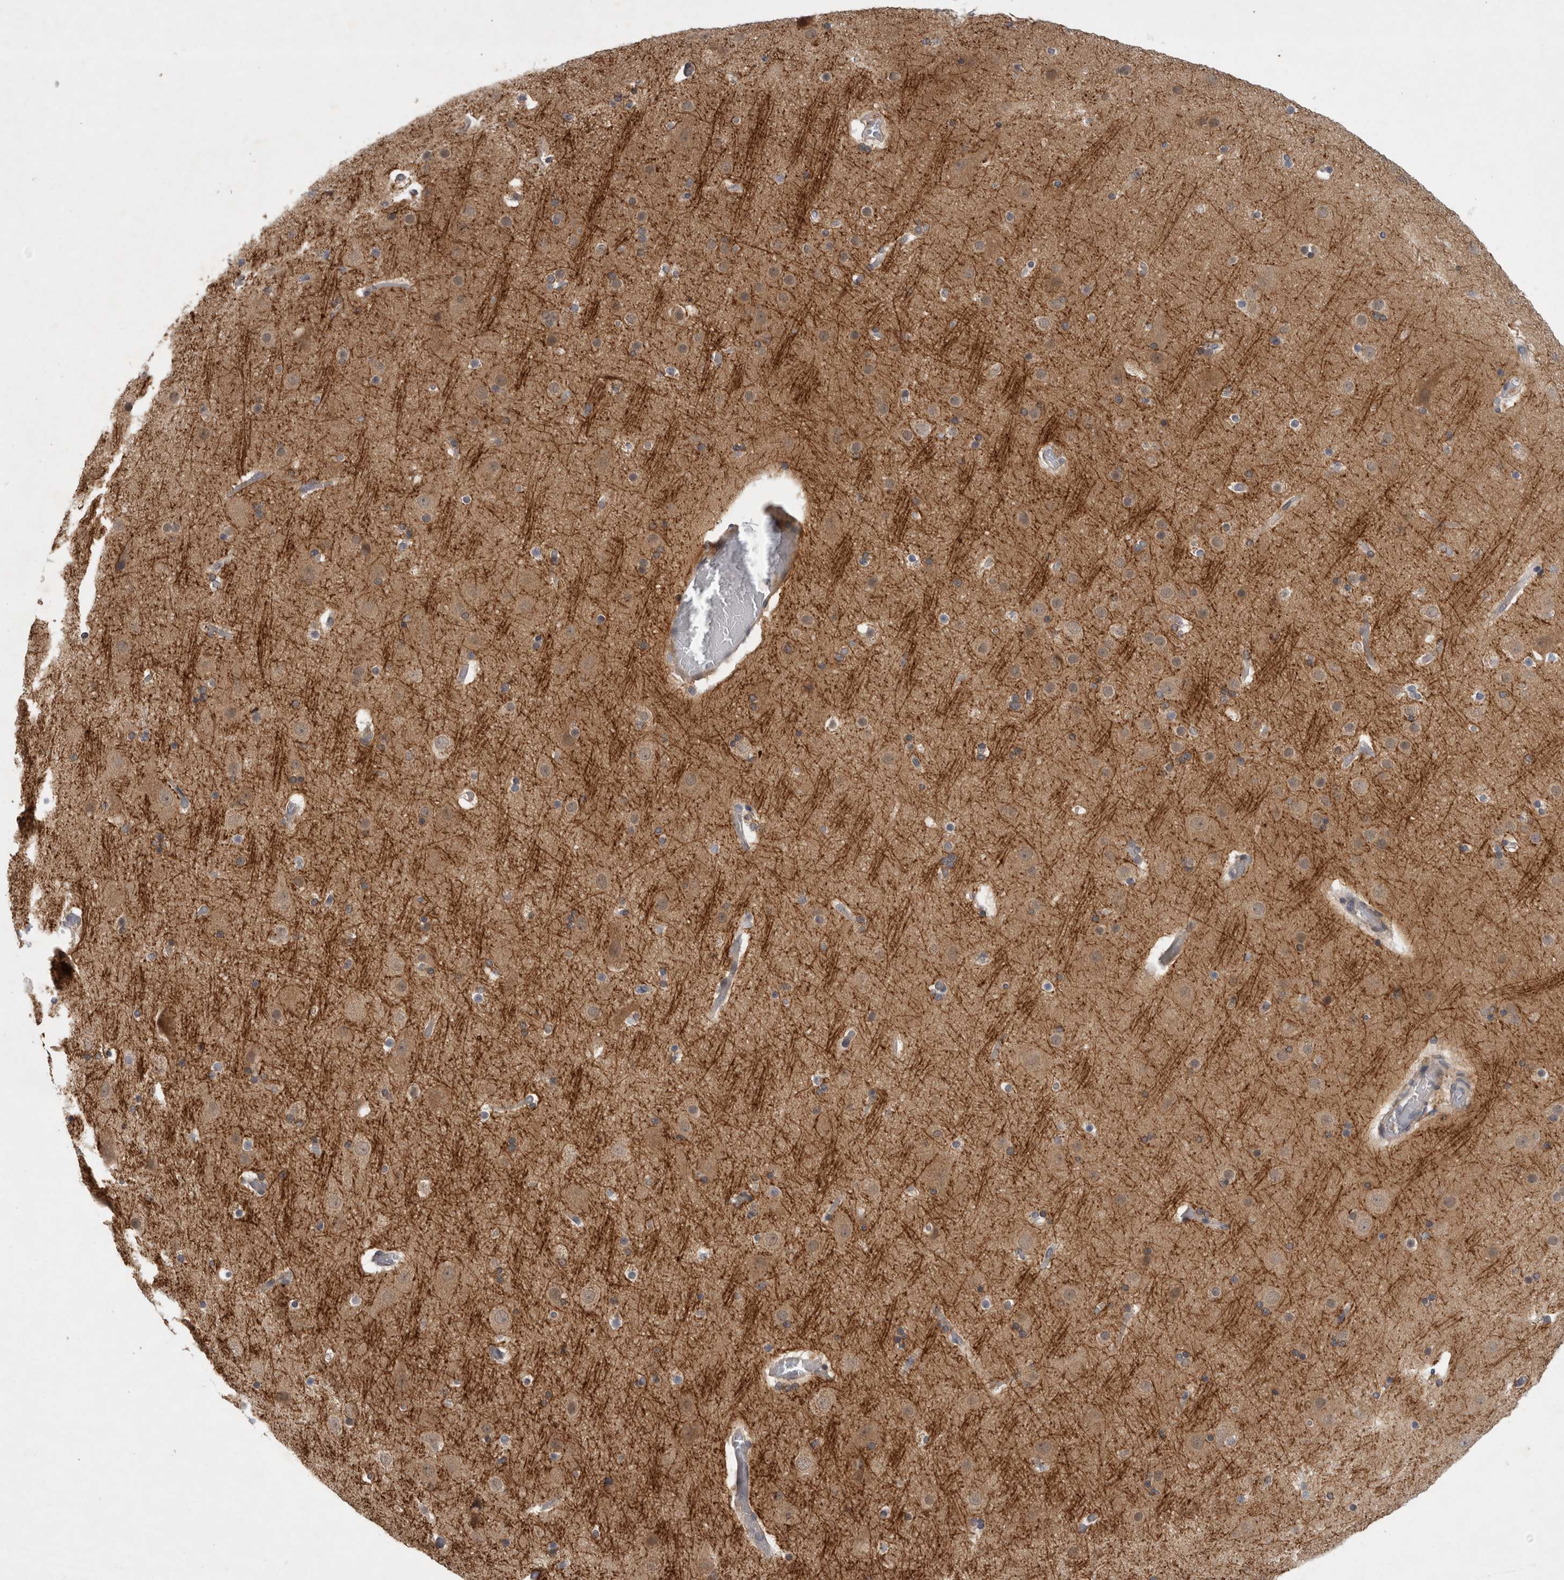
{"staining": {"intensity": "negative", "quantity": "none", "location": "none"}, "tissue": "cerebral cortex", "cell_type": "Endothelial cells", "image_type": "normal", "snomed": [{"axis": "morphology", "description": "Normal tissue, NOS"}, {"axis": "topography", "description": "Cerebral cortex"}], "caption": "Photomicrograph shows no significant protein staining in endothelial cells of unremarkable cerebral cortex.", "gene": "AASDHPPT", "patient": {"sex": "male", "age": 57}}